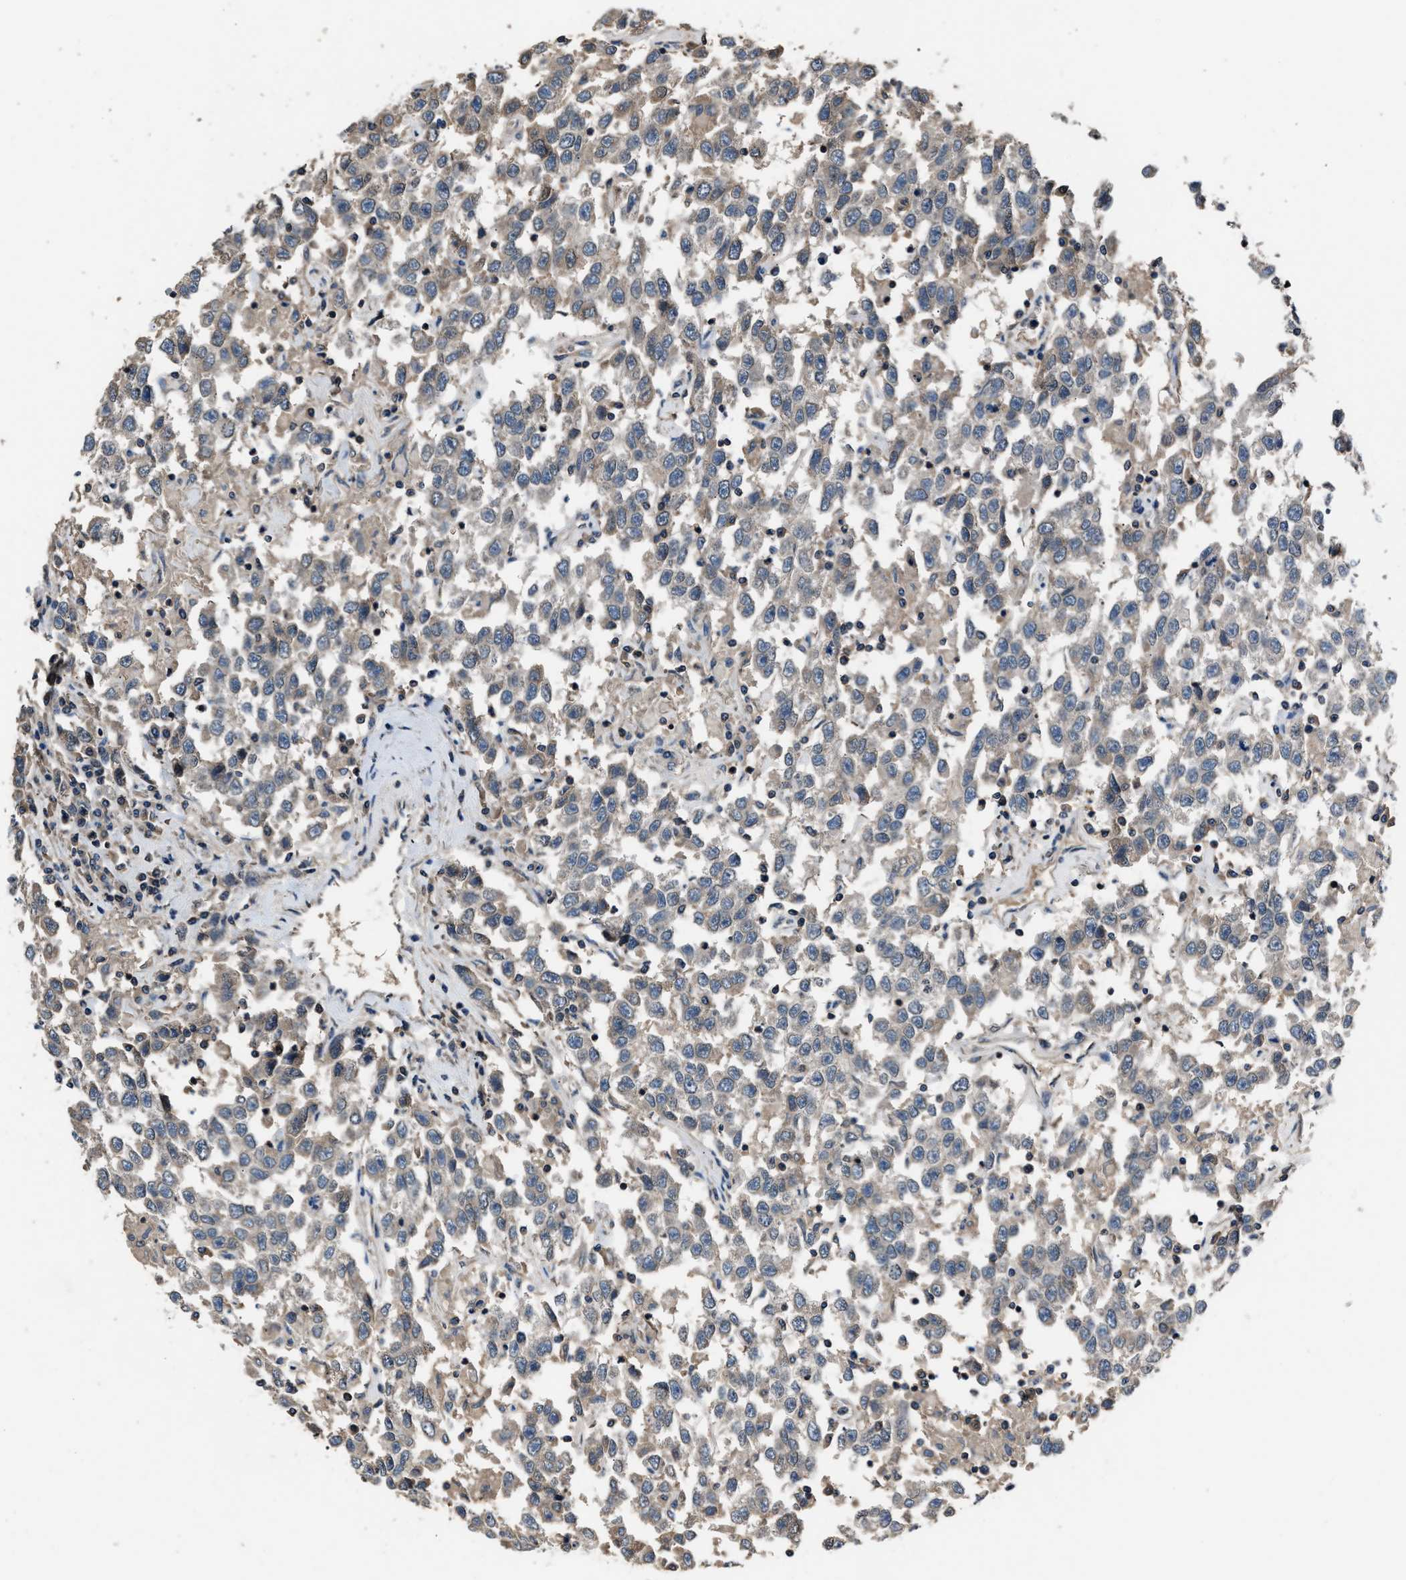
{"staining": {"intensity": "weak", "quantity": "<25%", "location": "cytoplasmic/membranous"}, "tissue": "testis cancer", "cell_type": "Tumor cells", "image_type": "cancer", "snomed": [{"axis": "morphology", "description": "Seminoma, NOS"}, {"axis": "topography", "description": "Testis"}], "caption": "Immunohistochemical staining of testis seminoma shows no significant positivity in tumor cells.", "gene": "TNRC18", "patient": {"sex": "male", "age": 41}}